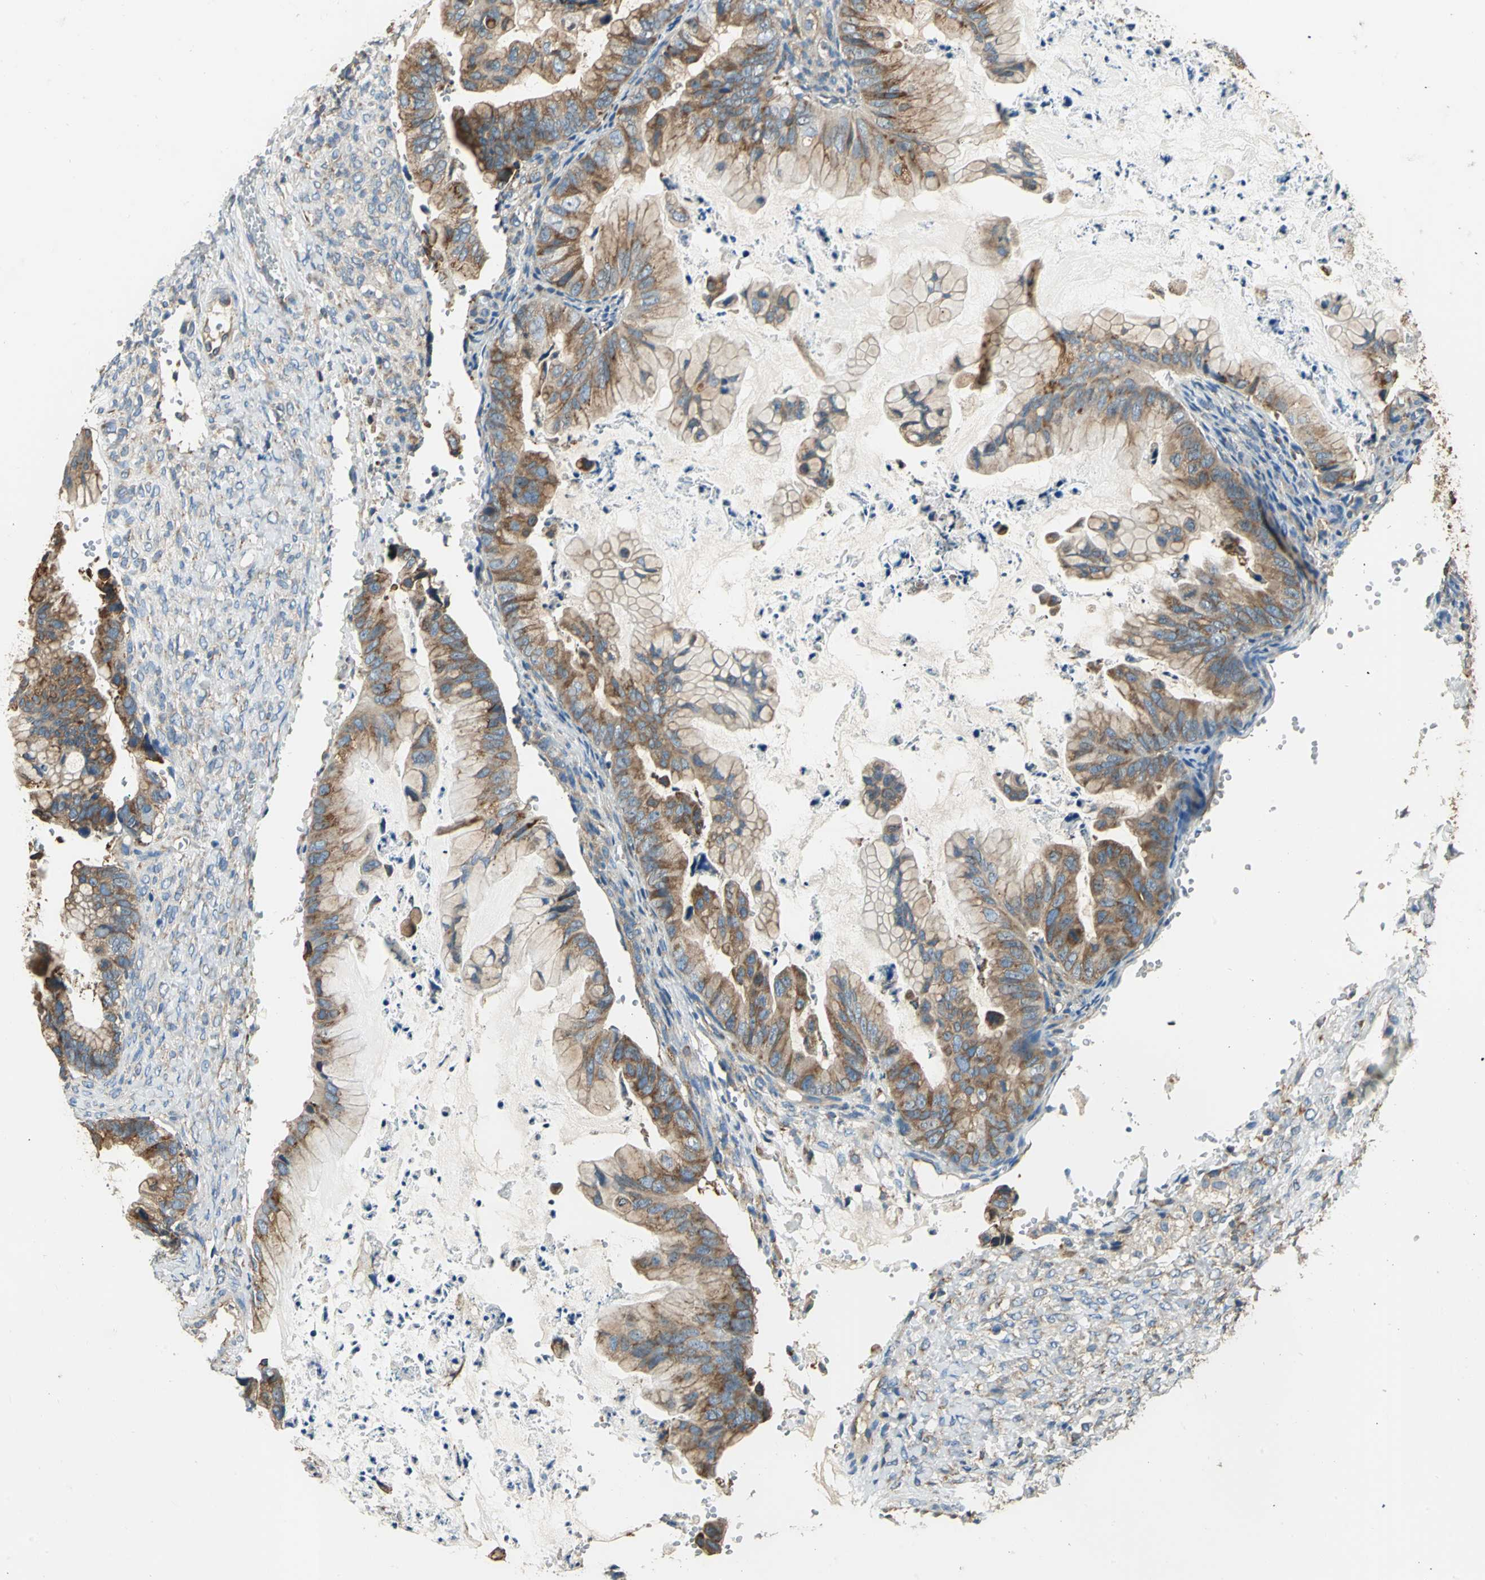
{"staining": {"intensity": "moderate", "quantity": ">75%", "location": "cytoplasmic/membranous"}, "tissue": "ovarian cancer", "cell_type": "Tumor cells", "image_type": "cancer", "snomed": [{"axis": "morphology", "description": "Cystadenocarcinoma, mucinous, NOS"}, {"axis": "topography", "description": "Ovary"}], "caption": "Immunohistochemistry (IHC) histopathology image of neoplastic tissue: human ovarian cancer stained using IHC displays medium levels of moderate protein expression localized specifically in the cytoplasmic/membranous of tumor cells, appearing as a cytoplasmic/membranous brown color.", "gene": "PDIA4", "patient": {"sex": "female", "age": 36}}